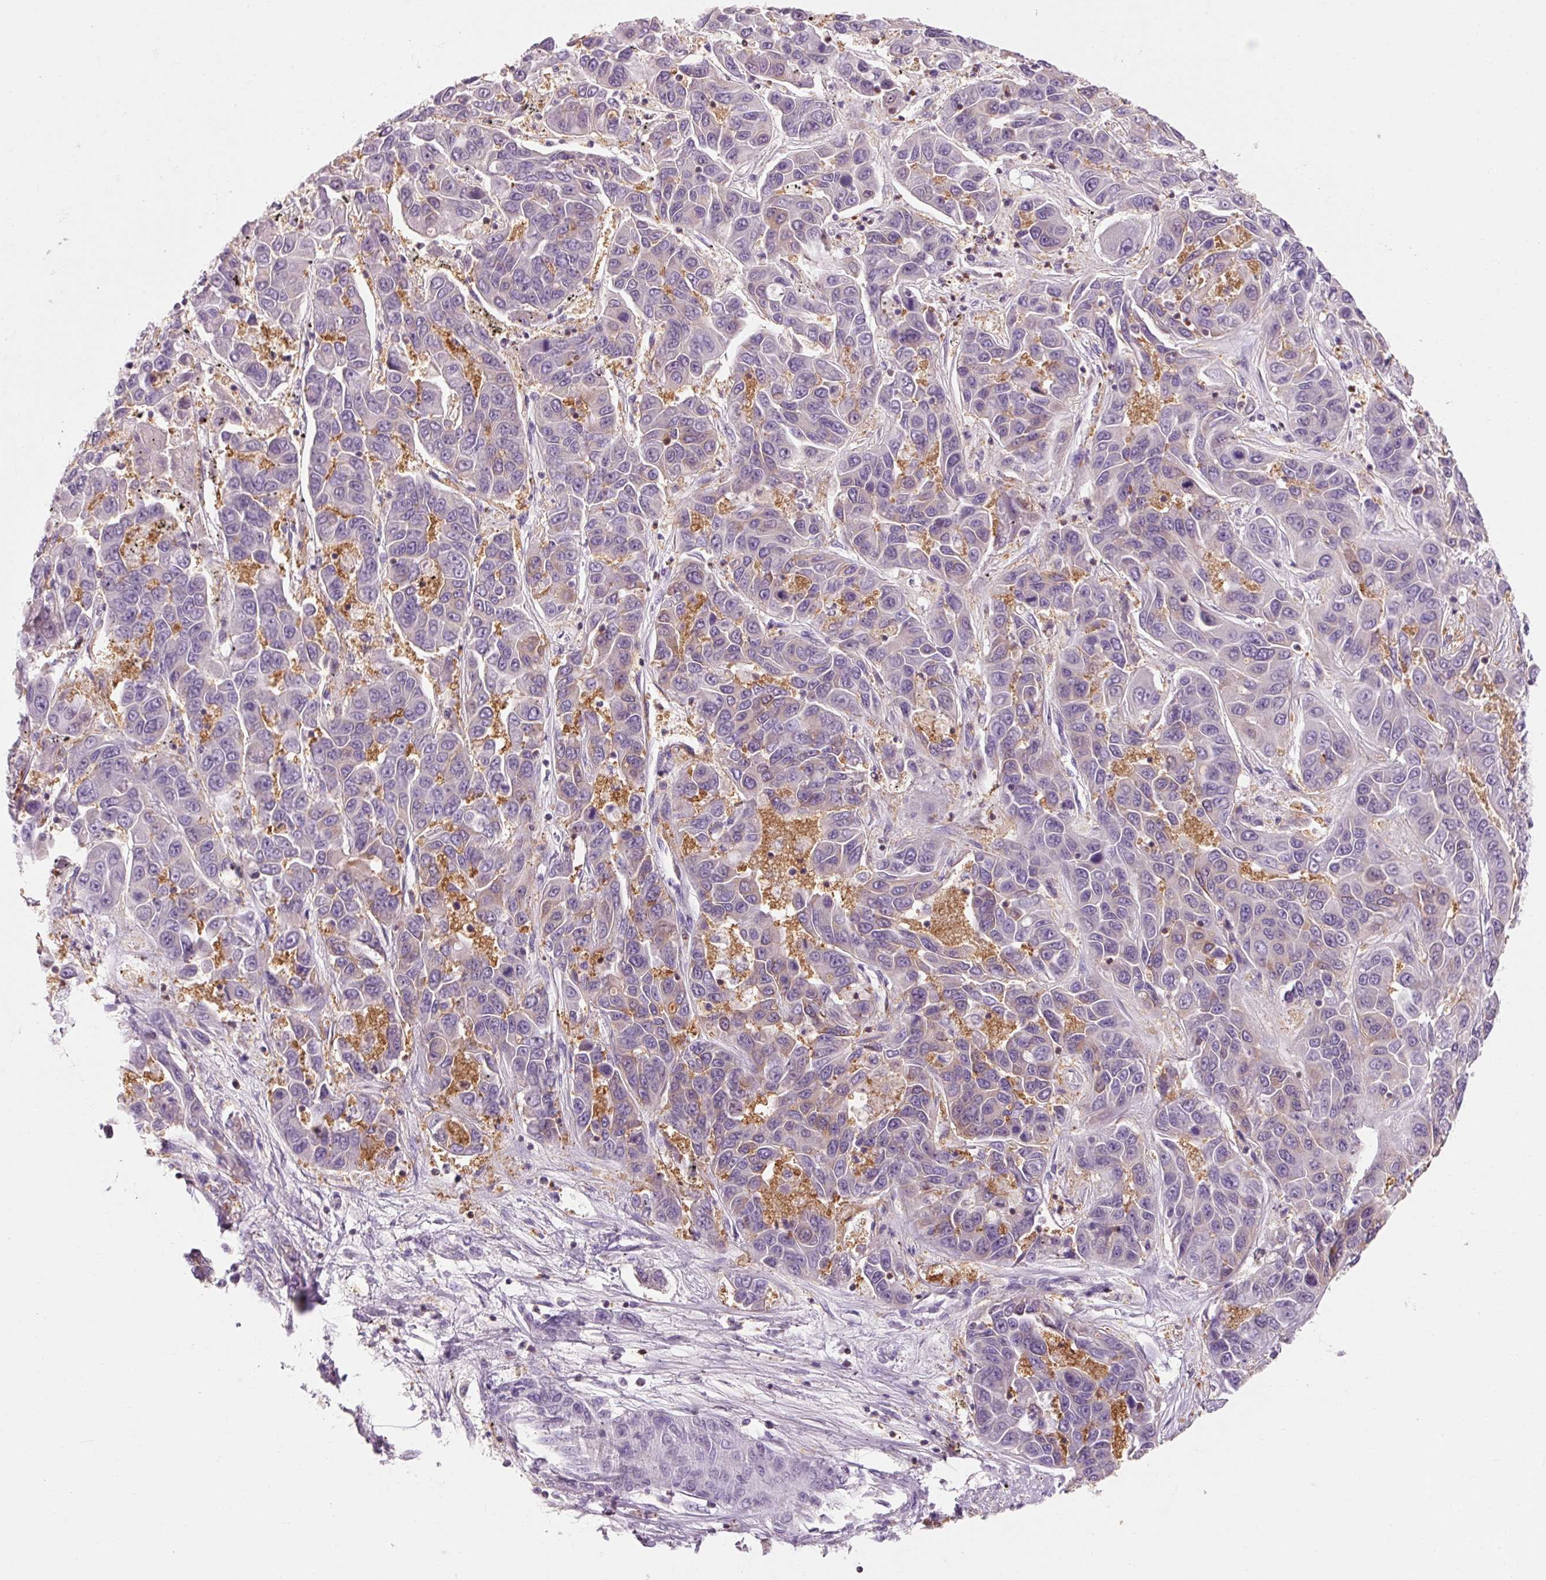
{"staining": {"intensity": "weak", "quantity": "<25%", "location": "cytoplasmic/membranous"}, "tissue": "liver cancer", "cell_type": "Tumor cells", "image_type": "cancer", "snomed": [{"axis": "morphology", "description": "Cholangiocarcinoma"}, {"axis": "topography", "description": "Liver"}], "caption": "Protein analysis of liver cancer displays no significant expression in tumor cells.", "gene": "OR8K1", "patient": {"sex": "female", "age": 52}}